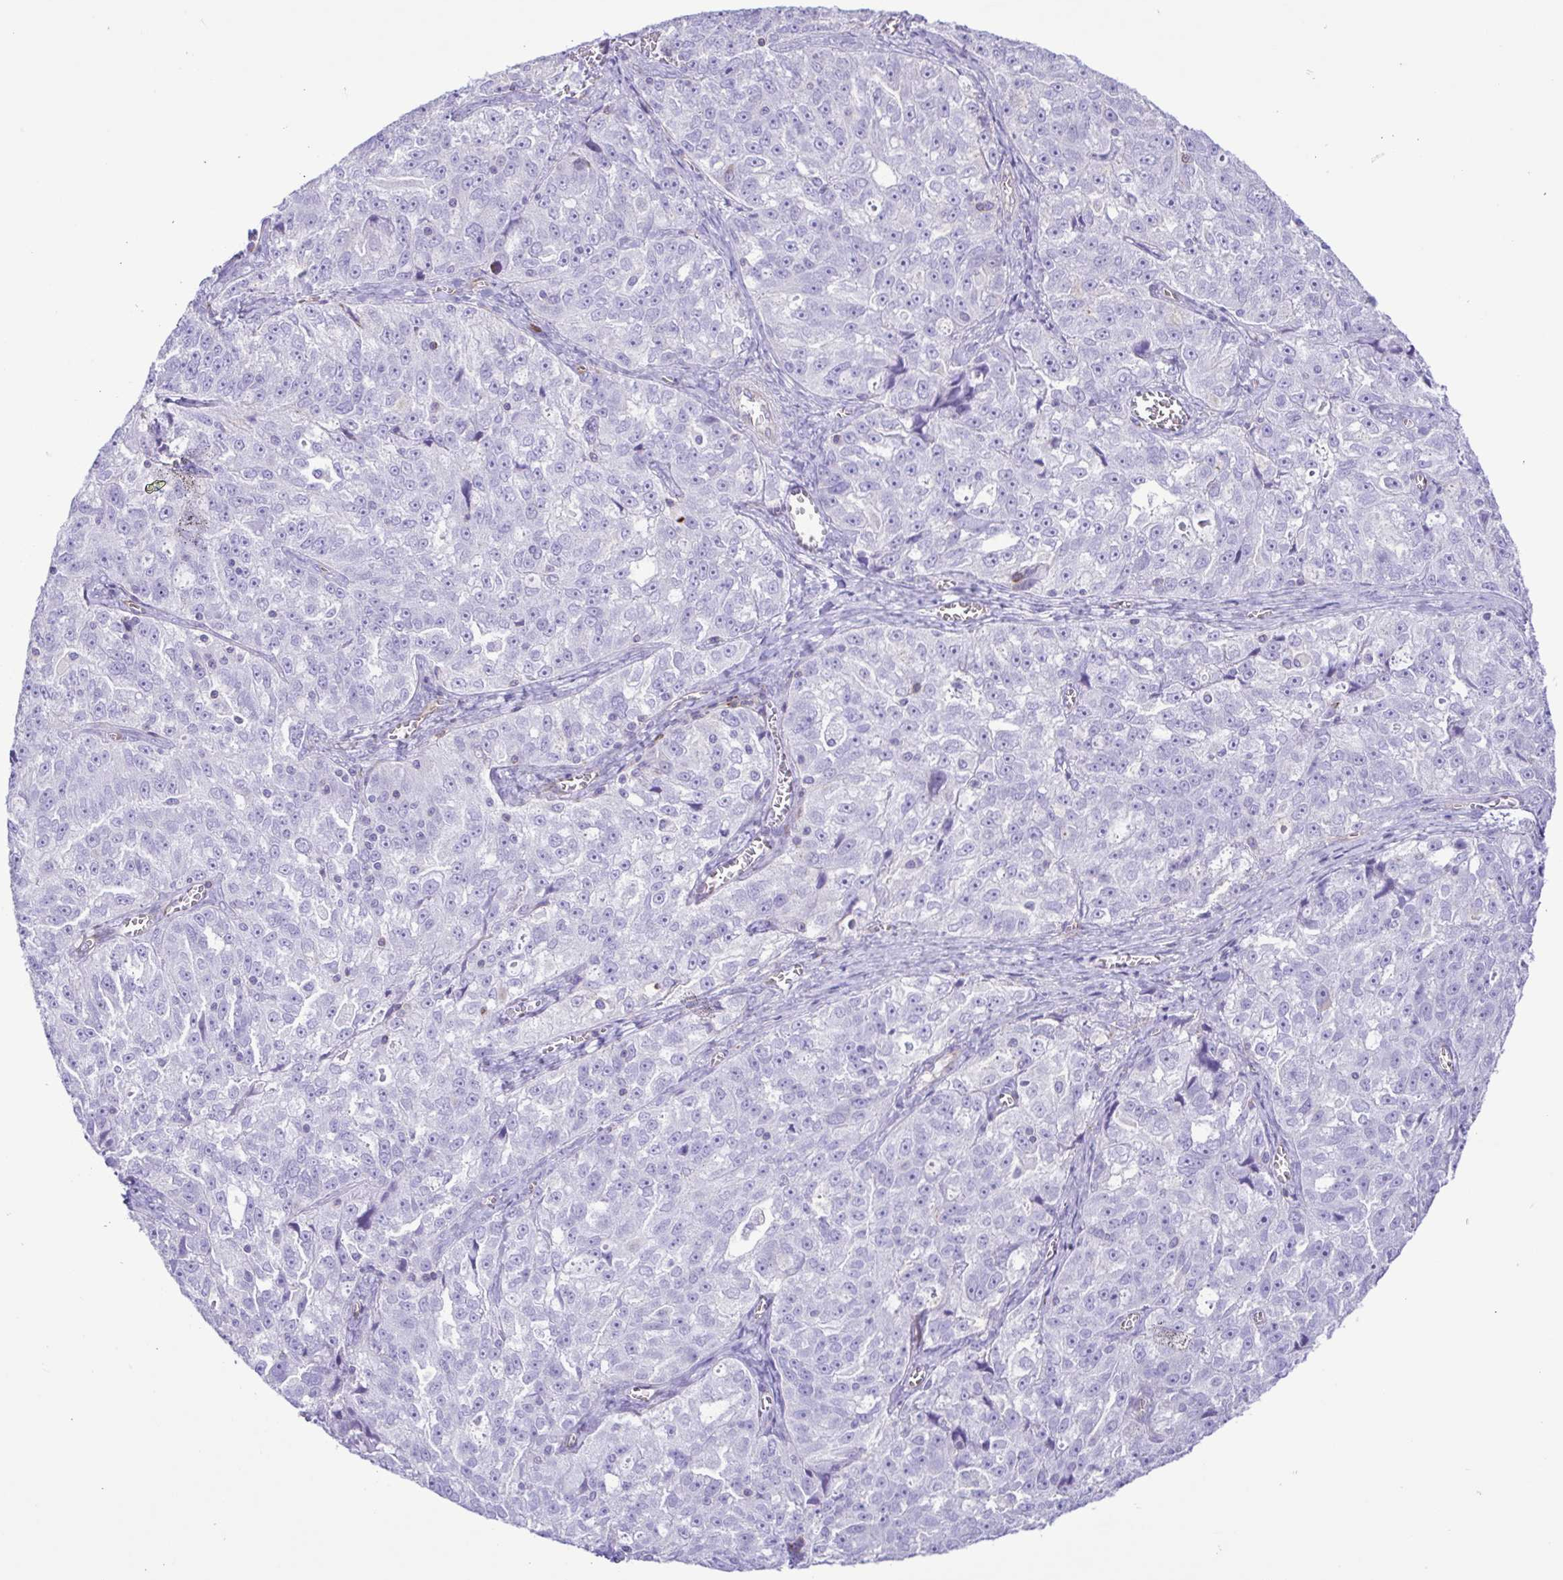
{"staining": {"intensity": "negative", "quantity": "none", "location": "none"}, "tissue": "ovarian cancer", "cell_type": "Tumor cells", "image_type": "cancer", "snomed": [{"axis": "morphology", "description": "Cystadenocarcinoma, serous, NOS"}, {"axis": "topography", "description": "Ovary"}], "caption": "Histopathology image shows no protein staining in tumor cells of ovarian cancer (serous cystadenocarcinoma) tissue.", "gene": "FLT1", "patient": {"sex": "female", "age": 51}}